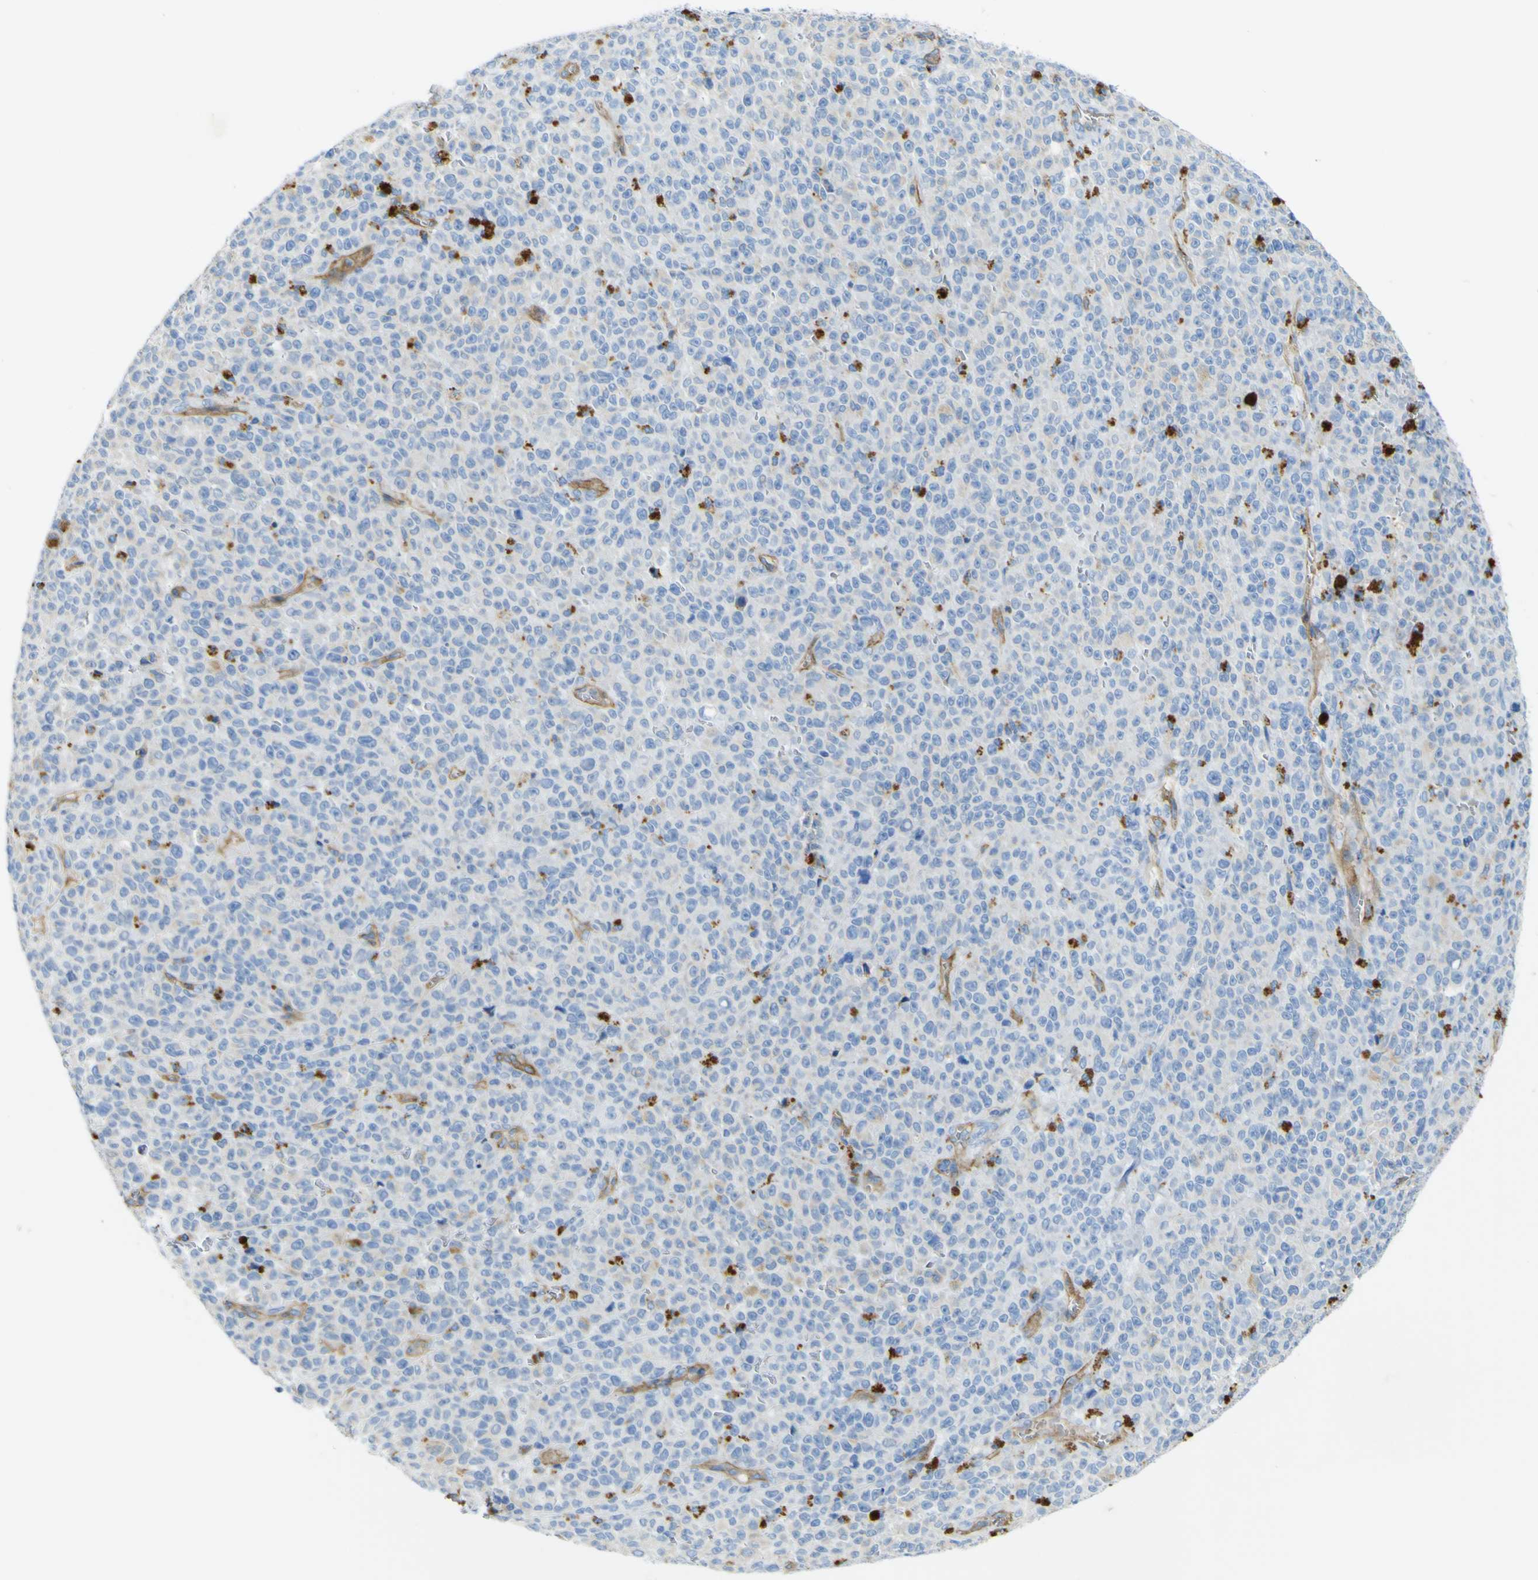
{"staining": {"intensity": "negative", "quantity": "none", "location": "none"}, "tissue": "melanoma", "cell_type": "Tumor cells", "image_type": "cancer", "snomed": [{"axis": "morphology", "description": "Malignant melanoma, NOS"}, {"axis": "topography", "description": "Skin"}], "caption": "A high-resolution photomicrograph shows immunohistochemistry staining of malignant melanoma, which displays no significant expression in tumor cells.", "gene": "CD93", "patient": {"sex": "female", "age": 82}}